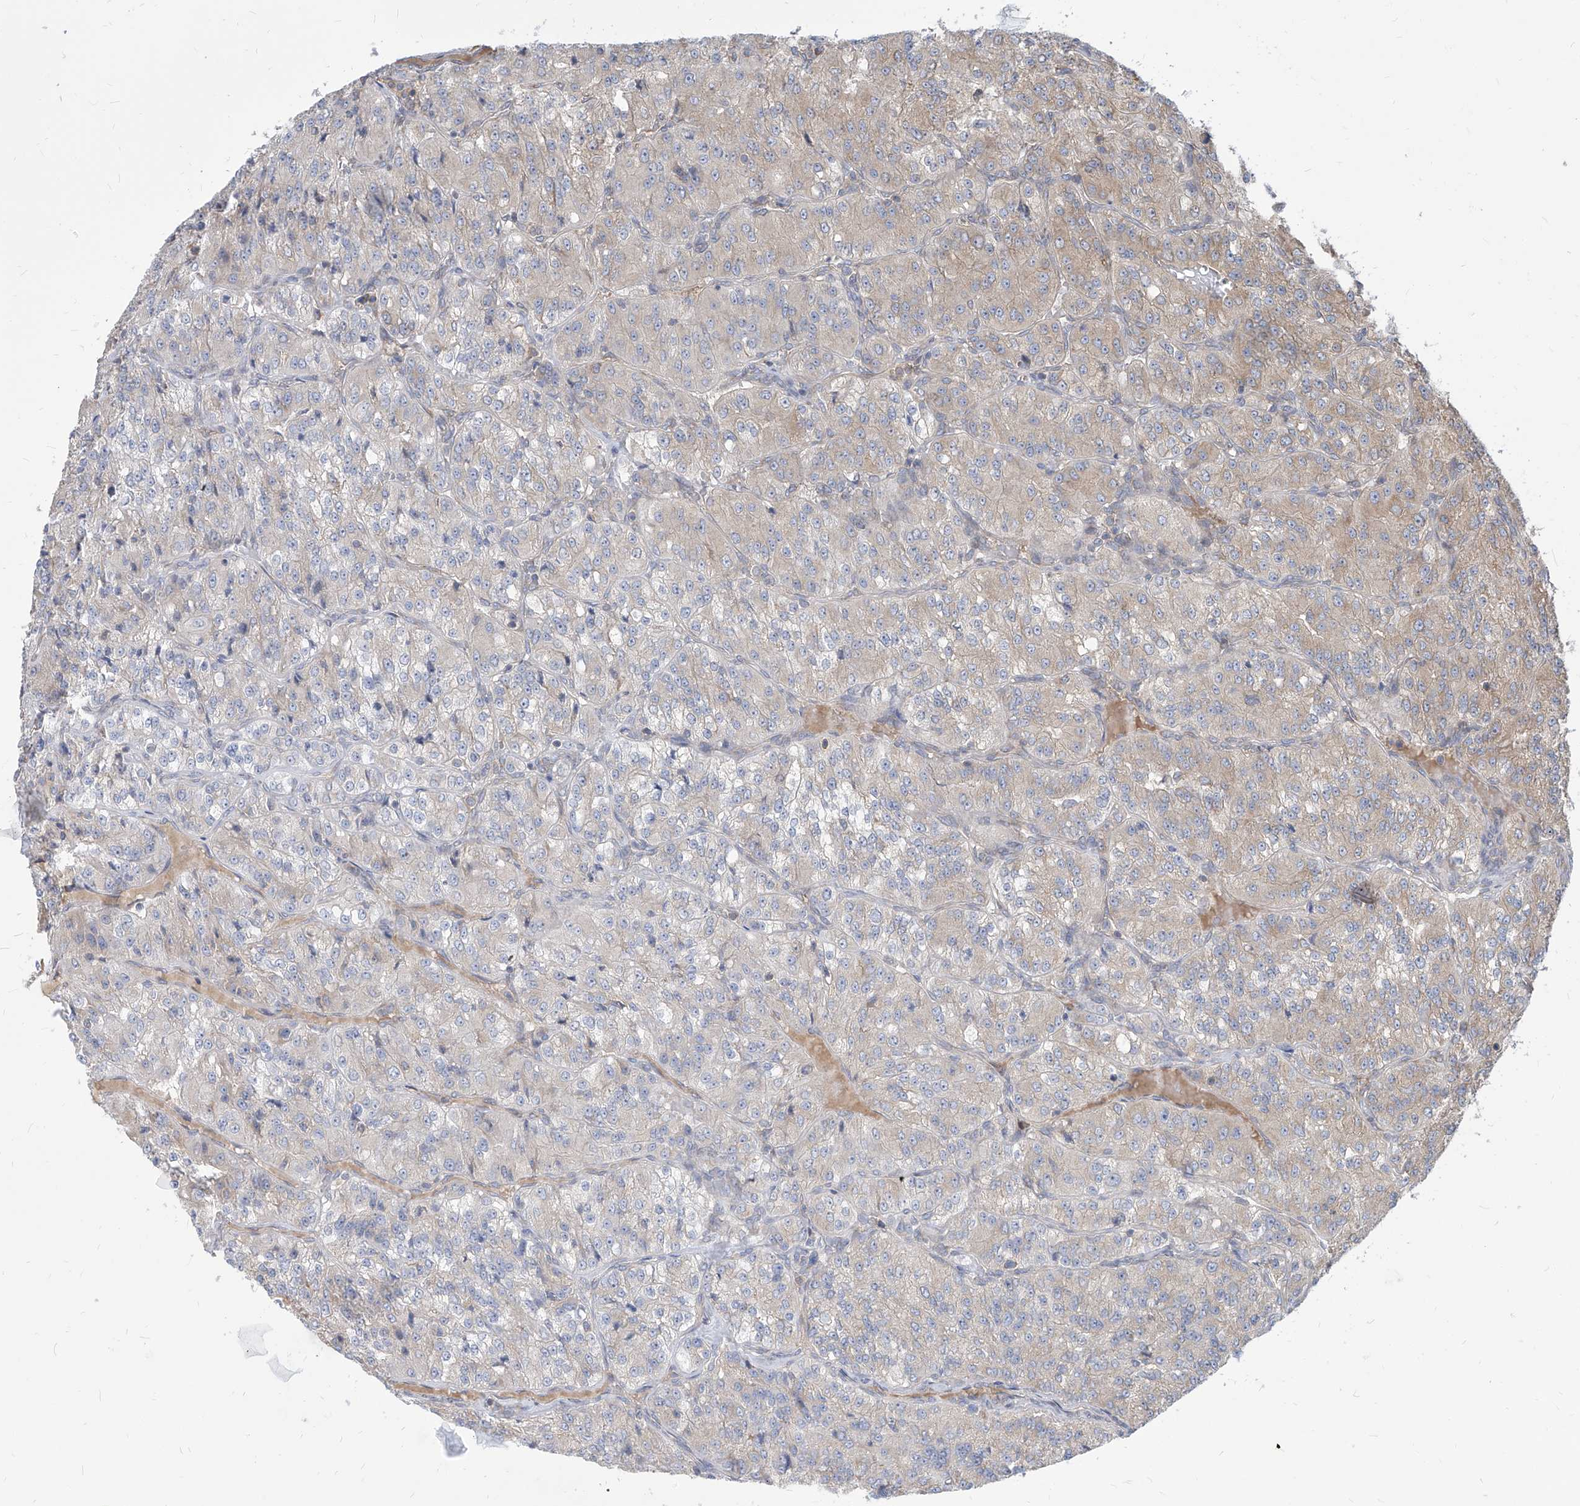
{"staining": {"intensity": "negative", "quantity": "none", "location": "none"}, "tissue": "renal cancer", "cell_type": "Tumor cells", "image_type": "cancer", "snomed": [{"axis": "morphology", "description": "Adenocarcinoma, NOS"}, {"axis": "topography", "description": "Kidney"}], "caption": "Immunohistochemical staining of renal adenocarcinoma shows no significant staining in tumor cells.", "gene": "FAM83B", "patient": {"sex": "female", "age": 63}}